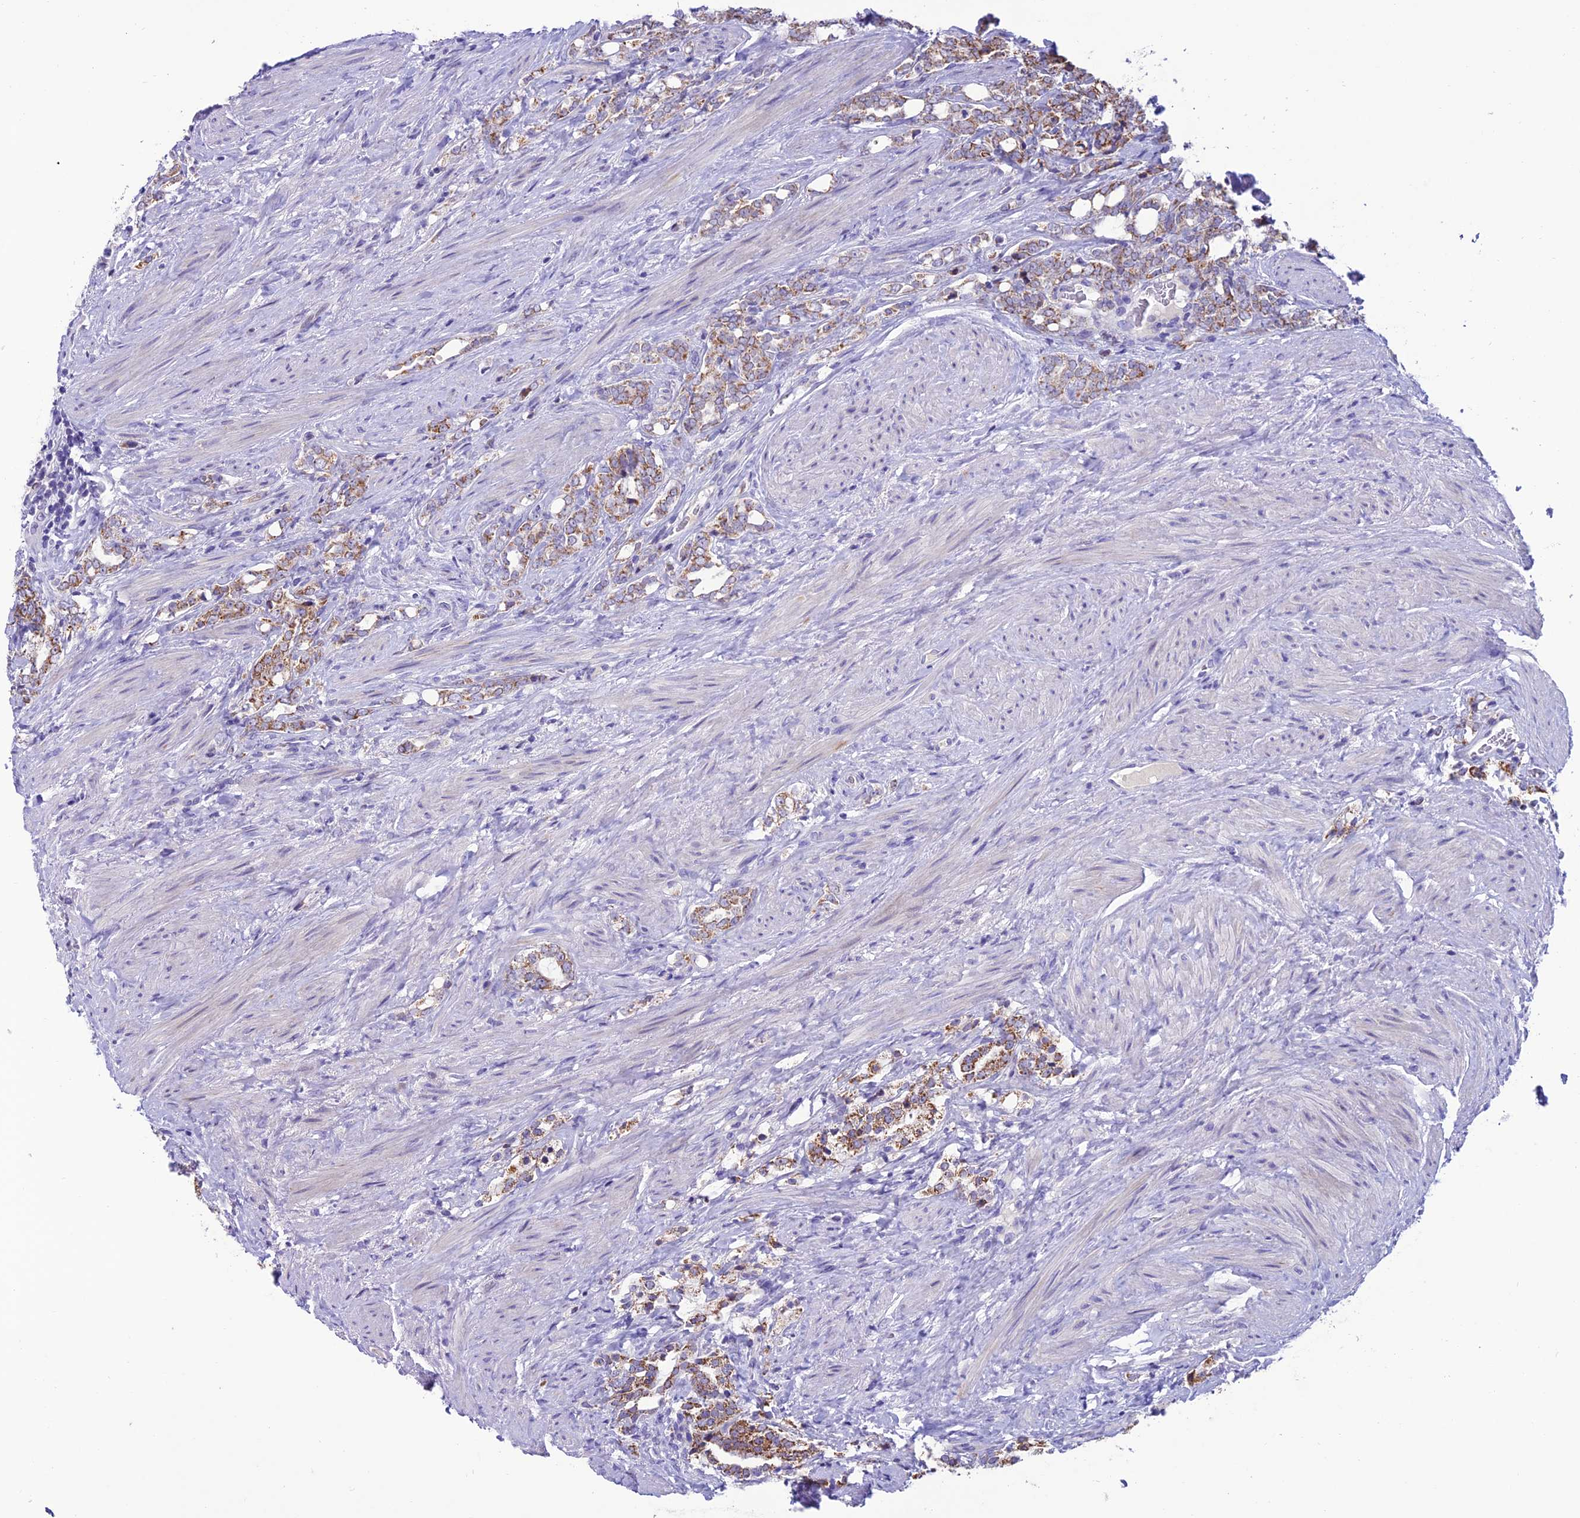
{"staining": {"intensity": "moderate", "quantity": ">75%", "location": "cytoplasmic/membranous"}, "tissue": "prostate cancer", "cell_type": "Tumor cells", "image_type": "cancer", "snomed": [{"axis": "morphology", "description": "Adenocarcinoma, High grade"}, {"axis": "topography", "description": "Prostate"}], "caption": "Tumor cells reveal moderate cytoplasmic/membranous staining in about >75% of cells in prostate high-grade adenocarcinoma.", "gene": "SLC10A1", "patient": {"sex": "male", "age": 64}}